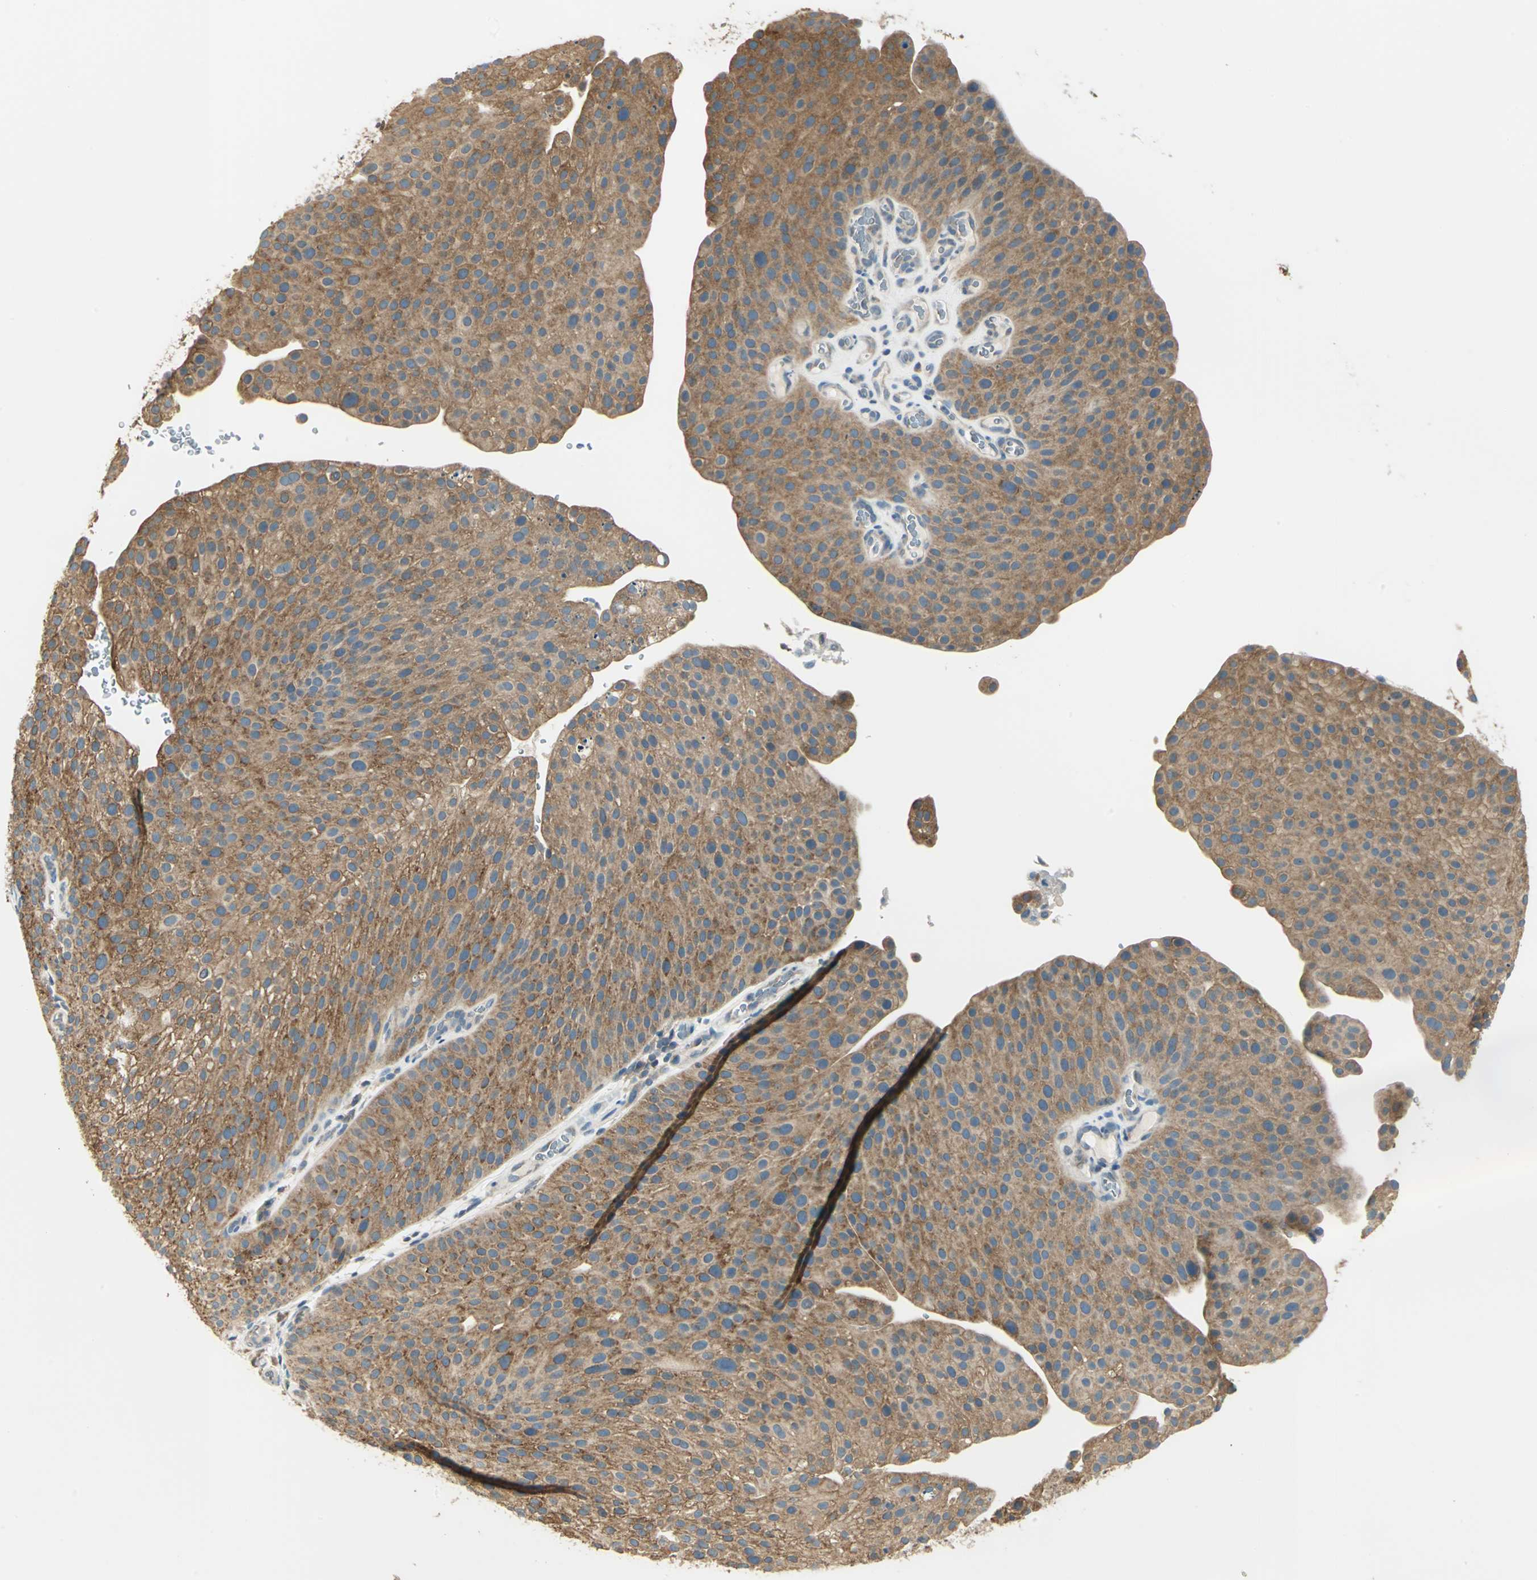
{"staining": {"intensity": "strong", "quantity": ">75%", "location": "cytoplasmic/membranous"}, "tissue": "urothelial cancer", "cell_type": "Tumor cells", "image_type": "cancer", "snomed": [{"axis": "morphology", "description": "Urothelial carcinoma, Low grade"}, {"axis": "topography", "description": "Smooth muscle"}, {"axis": "topography", "description": "Urinary bladder"}], "caption": "Protein staining of urothelial cancer tissue reveals strong cytoplasmic/membranous staining in about >75% of tumor cells.", "gene": "SHC2", "patient": {"sex": "male", "age": 60}}